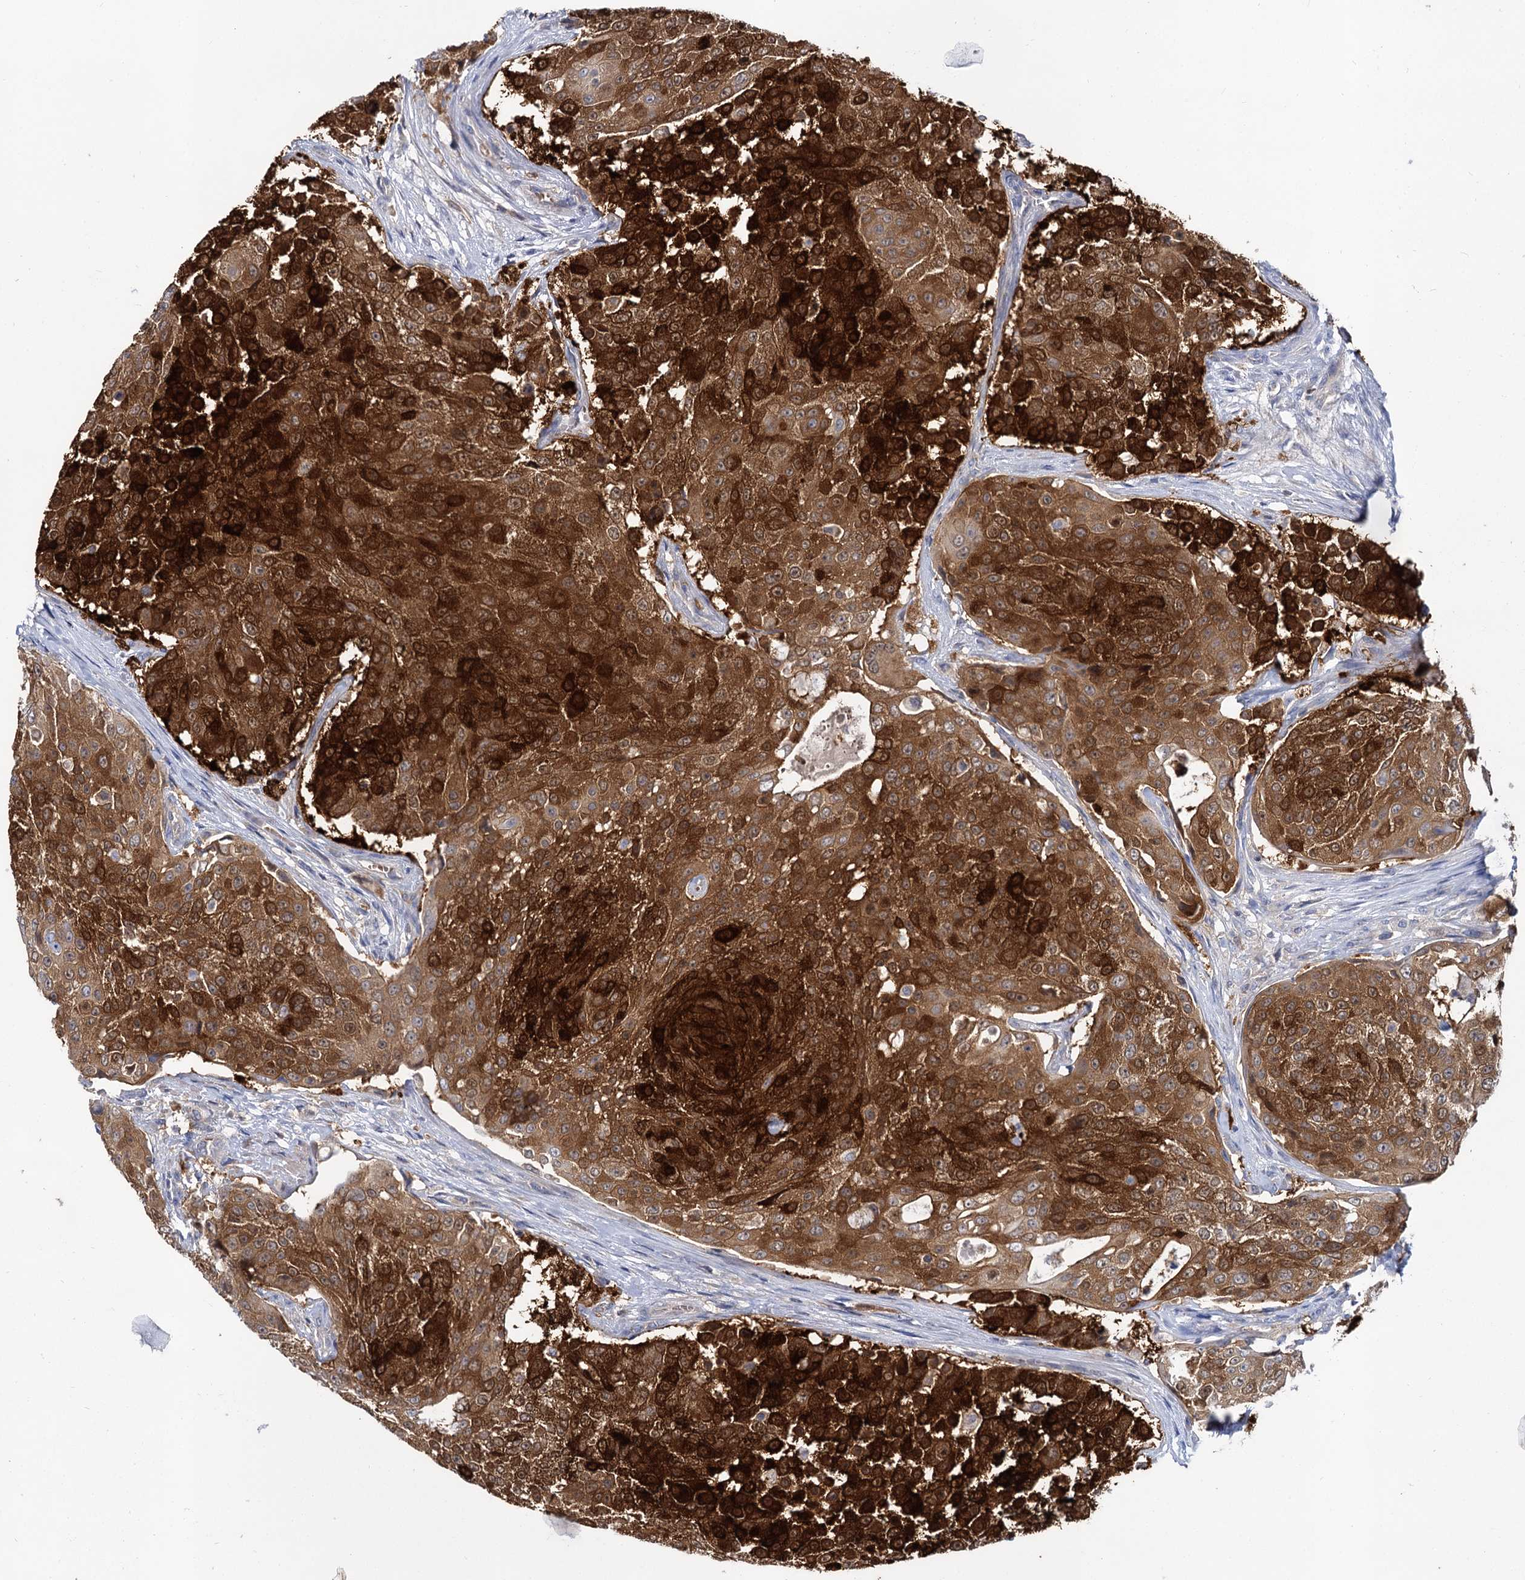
{"staining": {"intensity": "strong", "quantity": ">75%", "location": "cytoplasmic/membranous"}, "tissue": "urothelial cancer", "cell_type": "Tumor cells", "image_type": "cancer", "snomed": [{"axis": "morphology", "description": "Urothelial carcinoma, High grade"}, {"axis": "topography", "description": "Urinary bladder"}], "caption": "A brown stain shows strong cytoplasmic/membranous positivity of a protein in human urothelial cancer tumor cells.", "gene": "GCLC", "patient": {"sex": "female", "age": 63}}